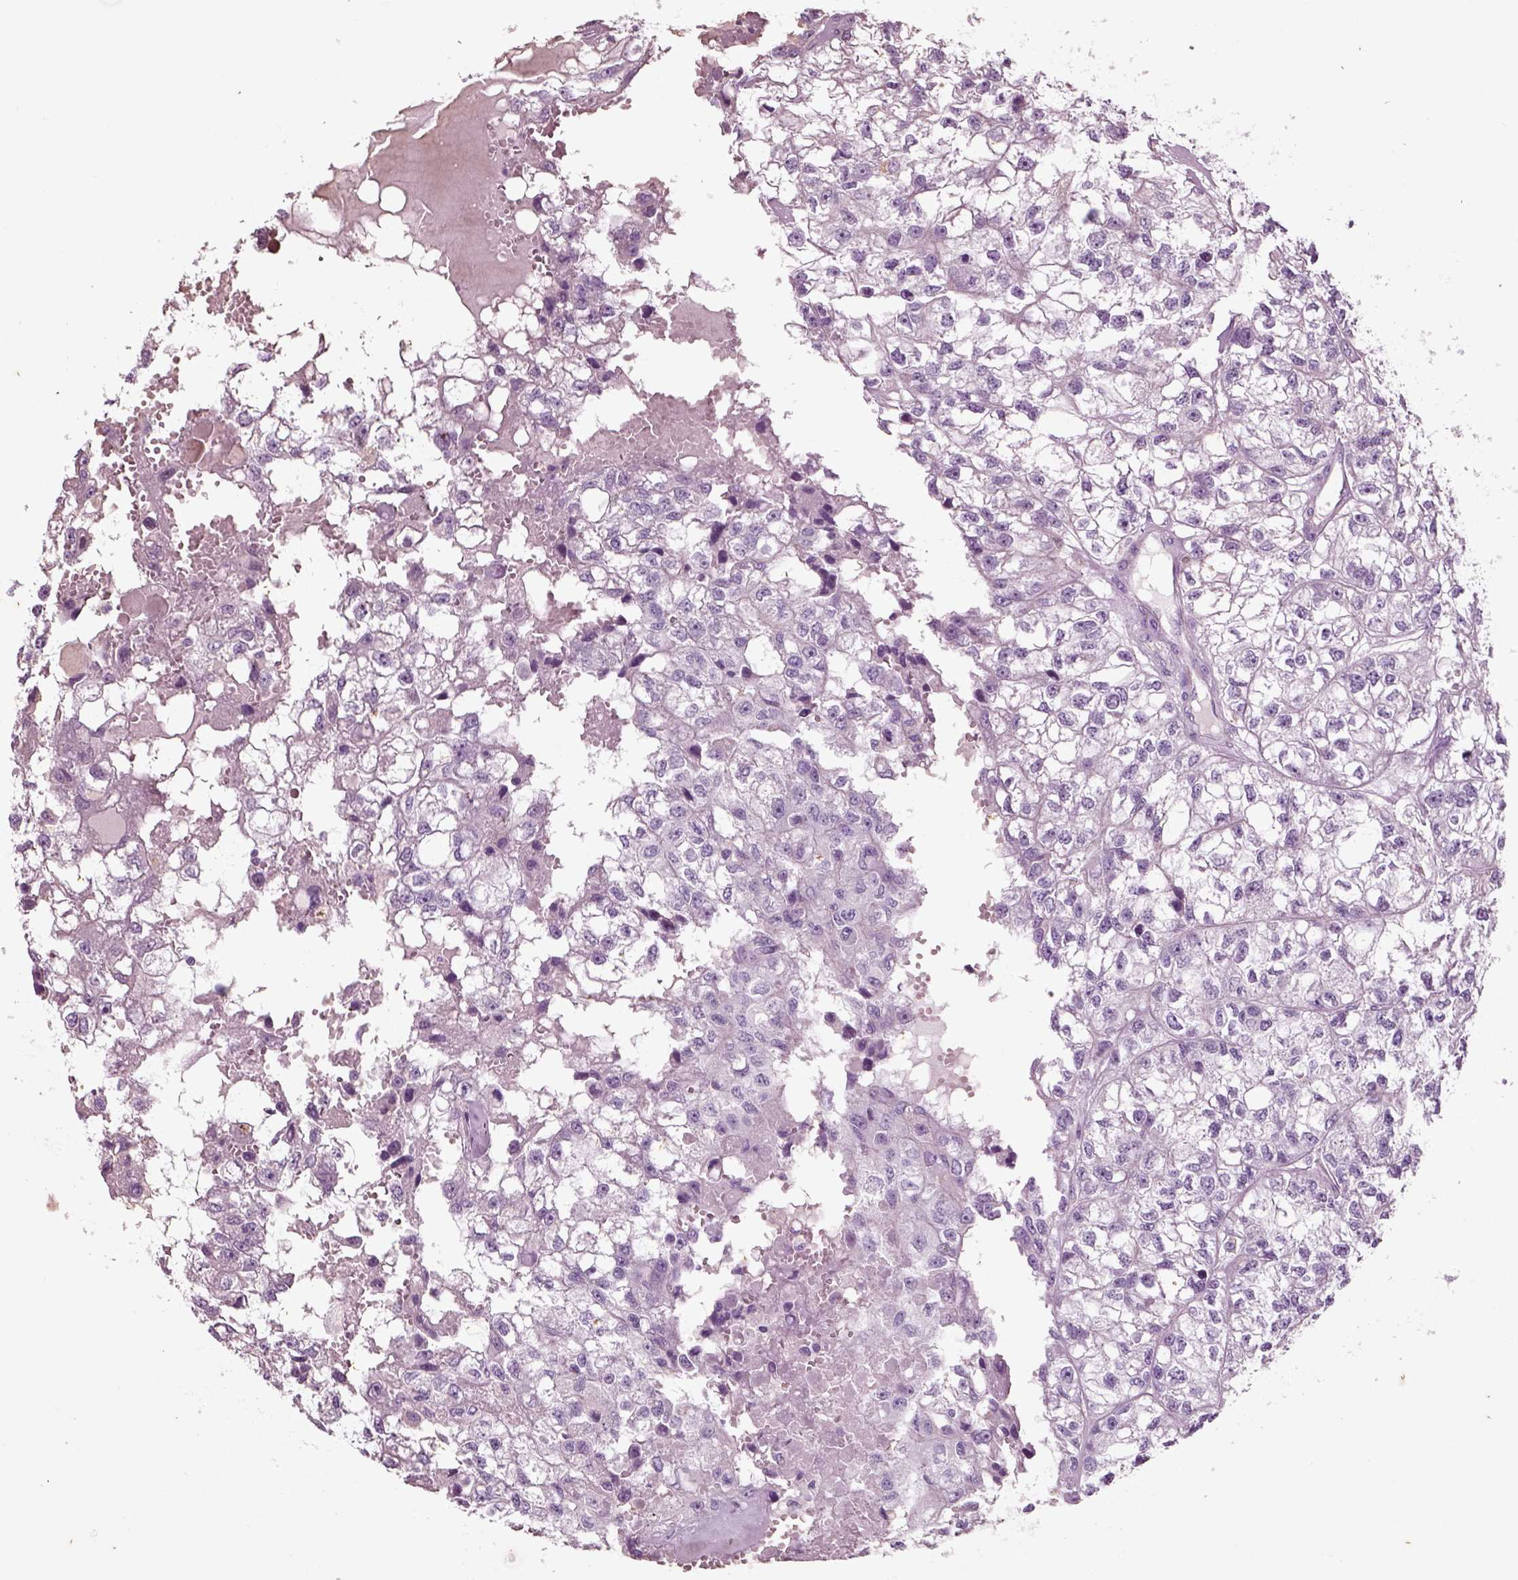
{"staining": {"intensity": "negative", "quantity": "none", "location": "none"}, "tissue": "renal cancer", "cell_type": "Tumor cells", "image_type": "cancer", "snomed": [{"axis": "morphology", "description": "Adenocarcinoma, NOS"}, {"axis": "topography", "description": "Kidney"}], "caption": "Renal cancer (adenocarcinoma) was stained to show a protein in brown. There is no significant expression in tumor cells. (Stains: DAB (3,3'-diaminobenzidine) immunohistochemistry (IHC) with hematoxylin counter stain, Microscopy: brightfield microscopy at high magnification).", "gene": "CHGB", "patient": {"sex": "male", "age": 56}}